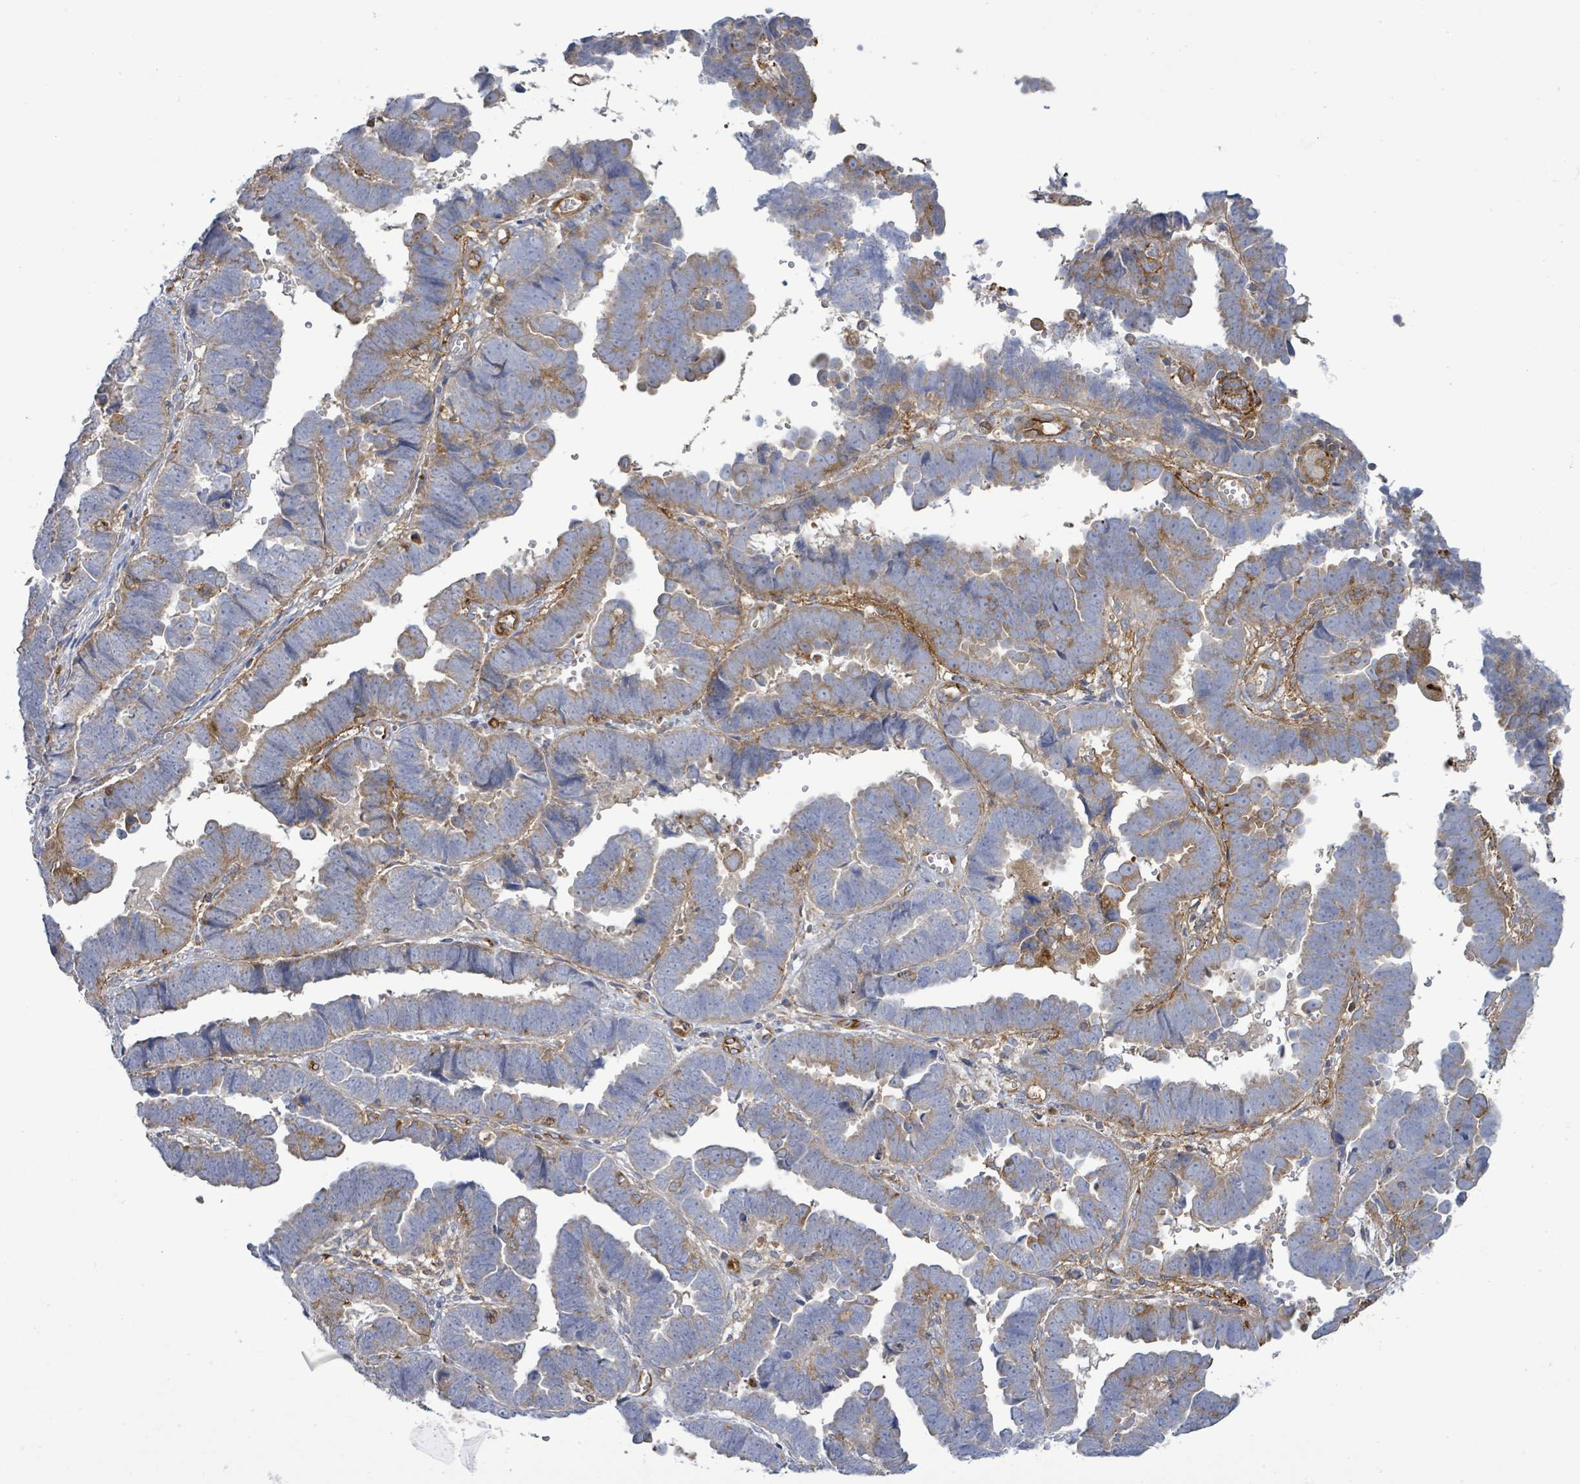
{"staining": {"intensity": "moderate", "quantity": "<25%", "location": "cytoplasmic/membranous"}, "tissue": "endometrial cancer", "cell_type": "Tumor cells", "image_type": "cancer", "snomed": [{"axis": "morphology", "description": "Adenocarcinoma, NOS"}, {"axis": "topography", "description": "Endometrium"}], "caption": "Approximately <25% of tumor cells in human adenocarcinoma (endometrial) display moderate cytoplasmic/membranous protein staining as visualized by brown immunohistochemical staining.", "gene": "EGFL7", "patient": {"sex": "female", "age": 75}}